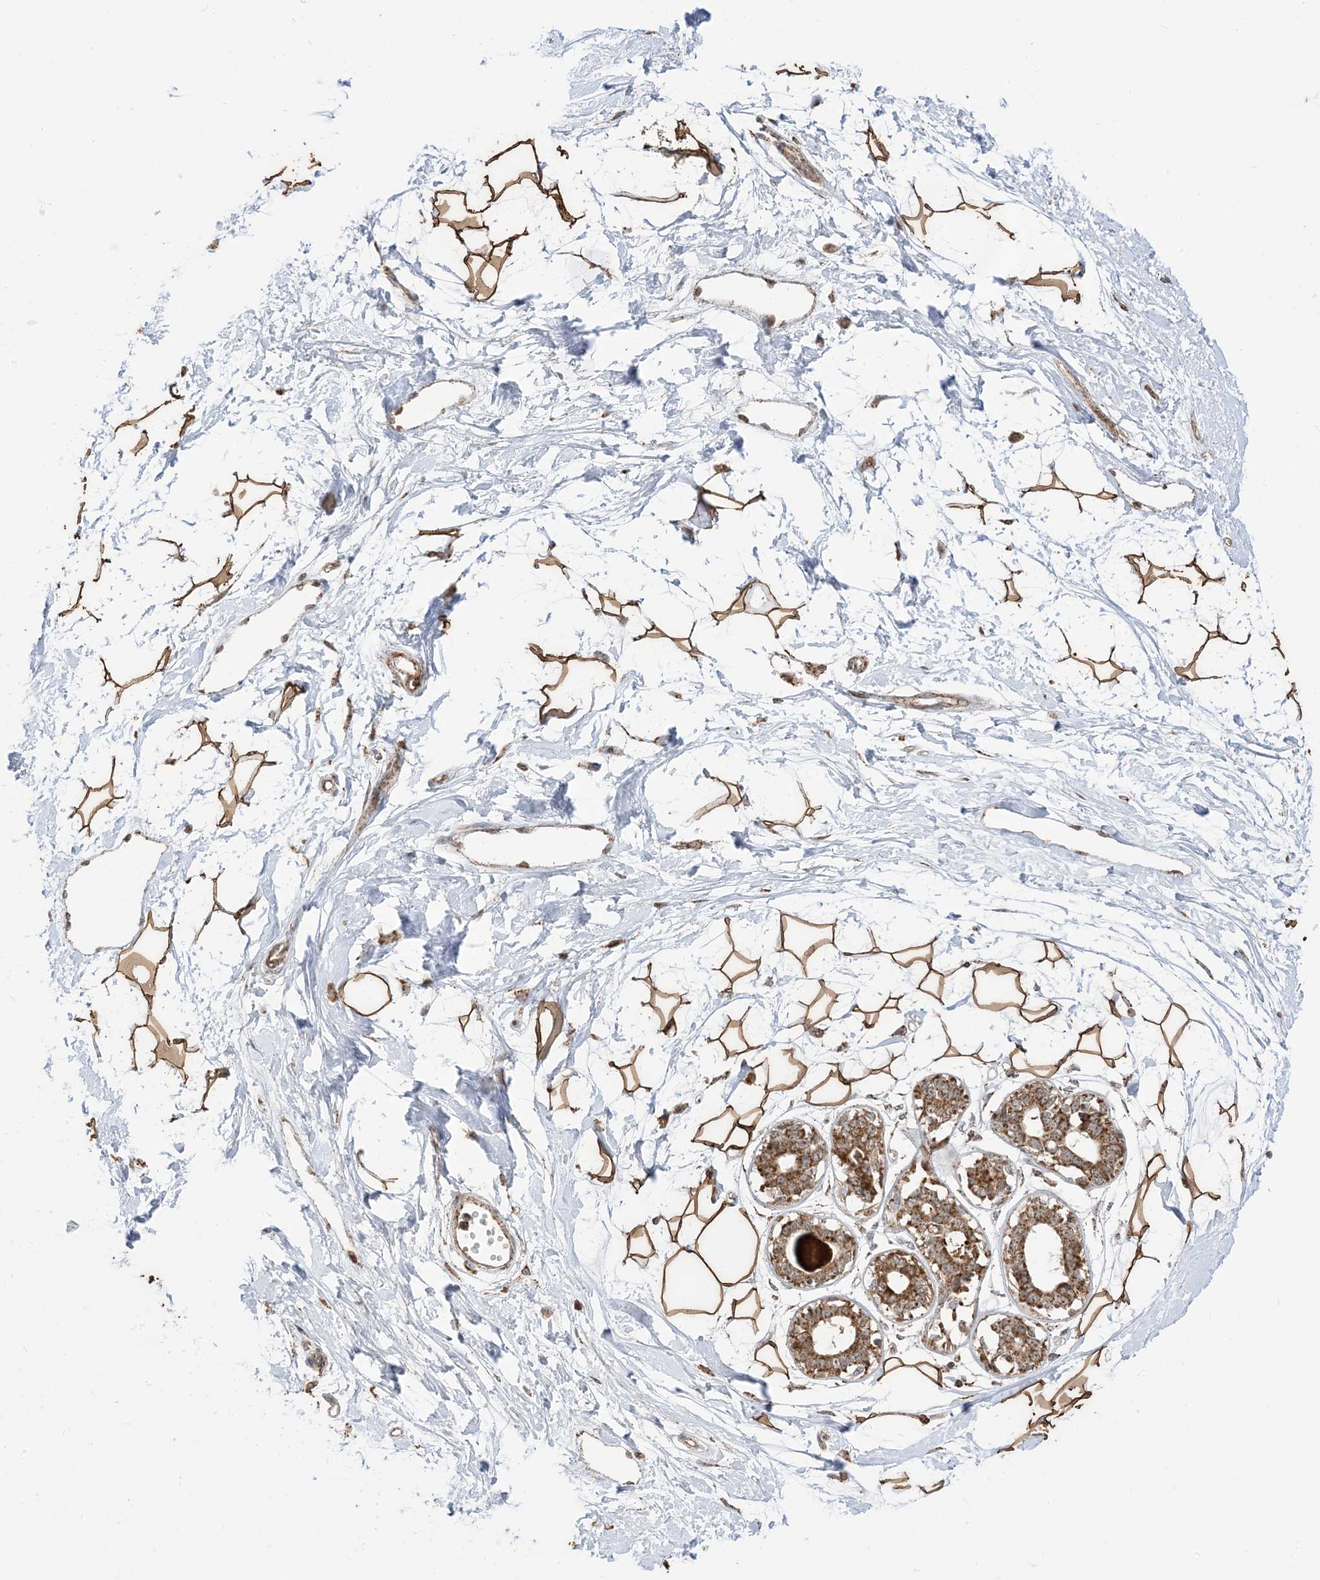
{"staining": {"intensity": "strong", "quantity": ">75%", "location": "cytoplasmic/membranous"}, "tissue": "breast", "cell_type": "Adipocytes", "image_type": "normal", "snomed": [{"axis": "morphology", "description": "Normal tissue, NOS"}, {"axis": "topography", "description": "Breast"}], "caption": "DAB (3,3'-diaminobenzidine) immunohistochemical staining of normal breast demonstrates strong cytoplasmic/membranous protein staining in approximately >75% of adipocytes.", "gene": "MAPKBP1", "patient": {"sex": "female", "age": 45}}